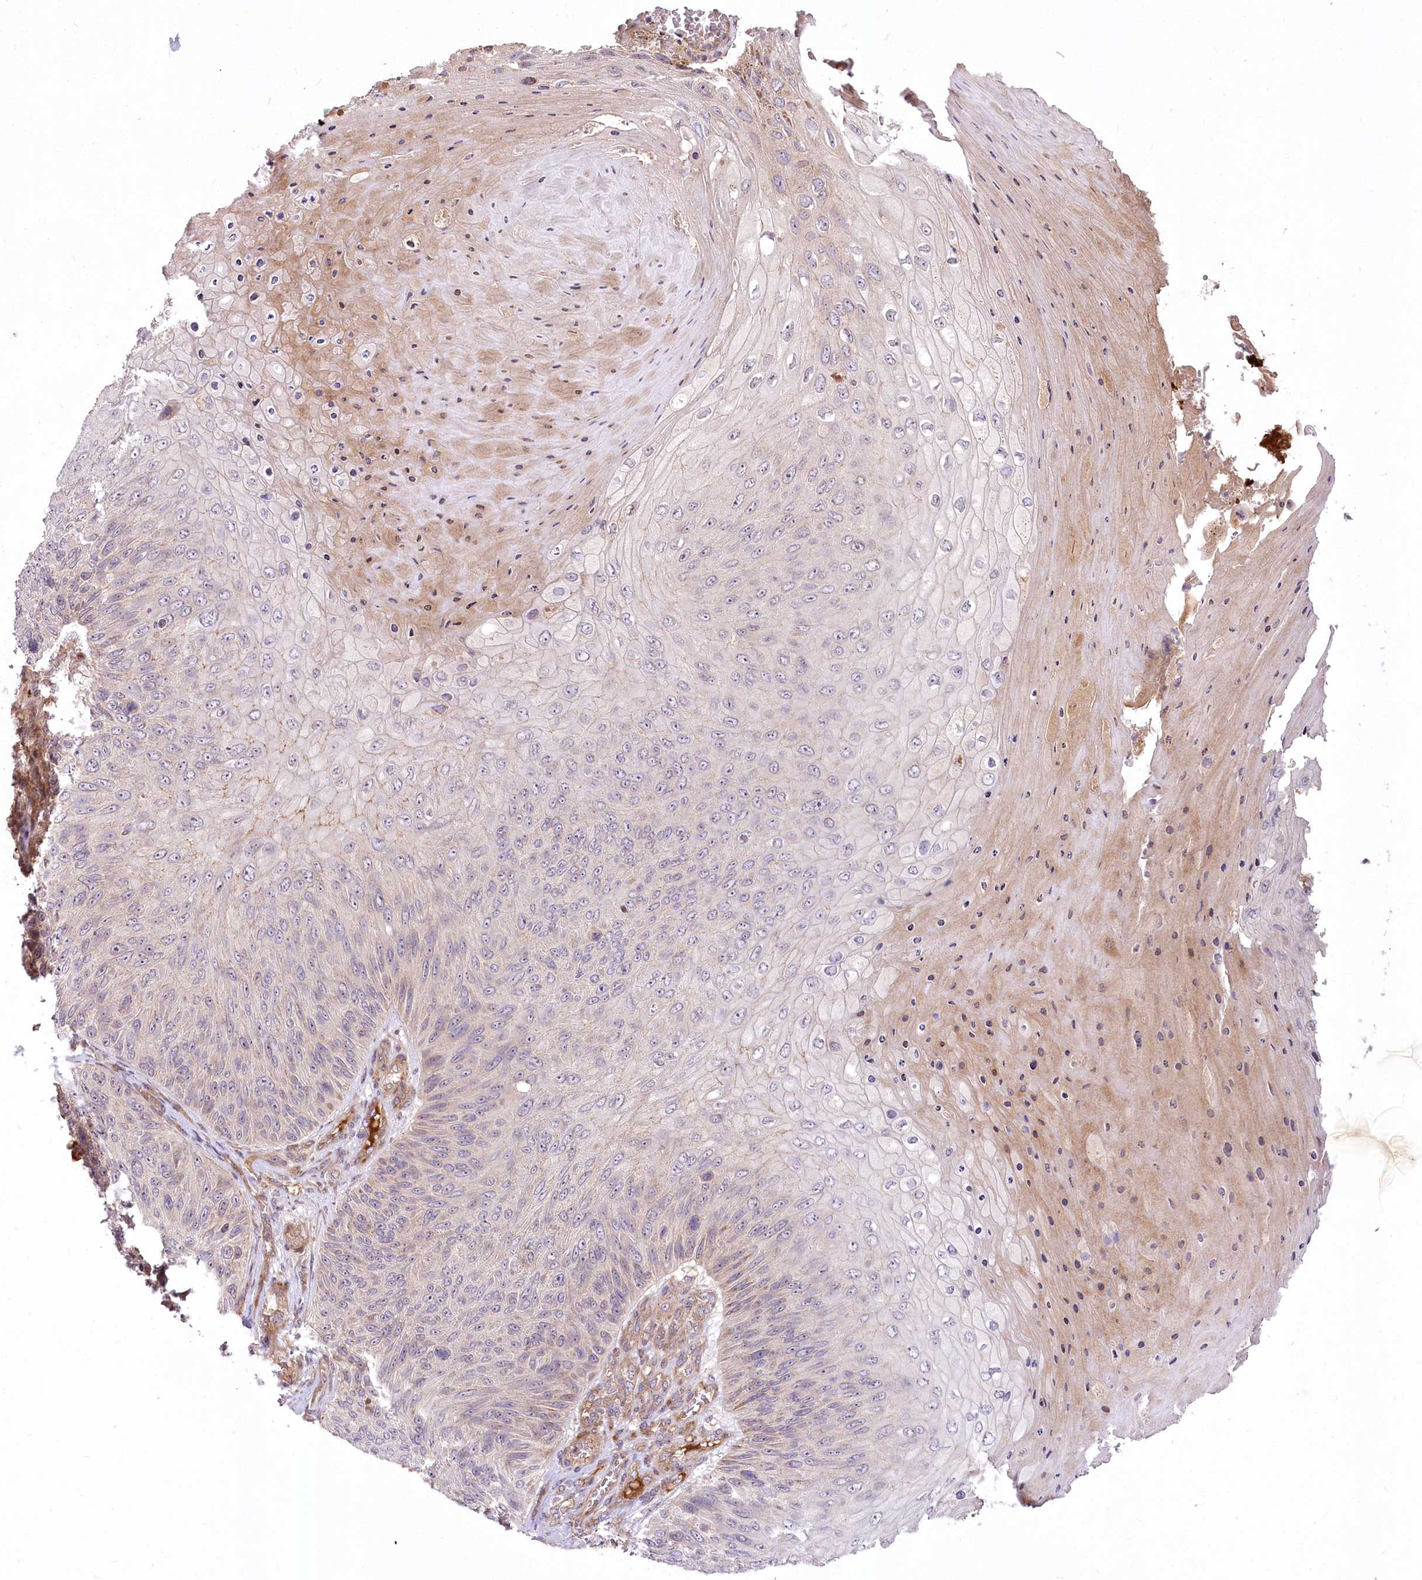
{"staining": {"intensity": "weak", "quantity": "<25%", "location": "cytoplasmic/membranous"}, "tissue": "skin cancer", "cell_type": "Tumor cells", "image_type": "cancer", "snomed": [{"axis": "morphology", "description": "Squamous cell carcinoma, NOS"}, {"axis": "topography", "description": "Skin"}], "caption": "DAB (3,3'-diaminobenzidine) immunohistochemical staining of human skin cancer reveals no significant positivity in tumor cells.", "gene": "PSTK", "patient": {"sex": "female", "age": 88}}